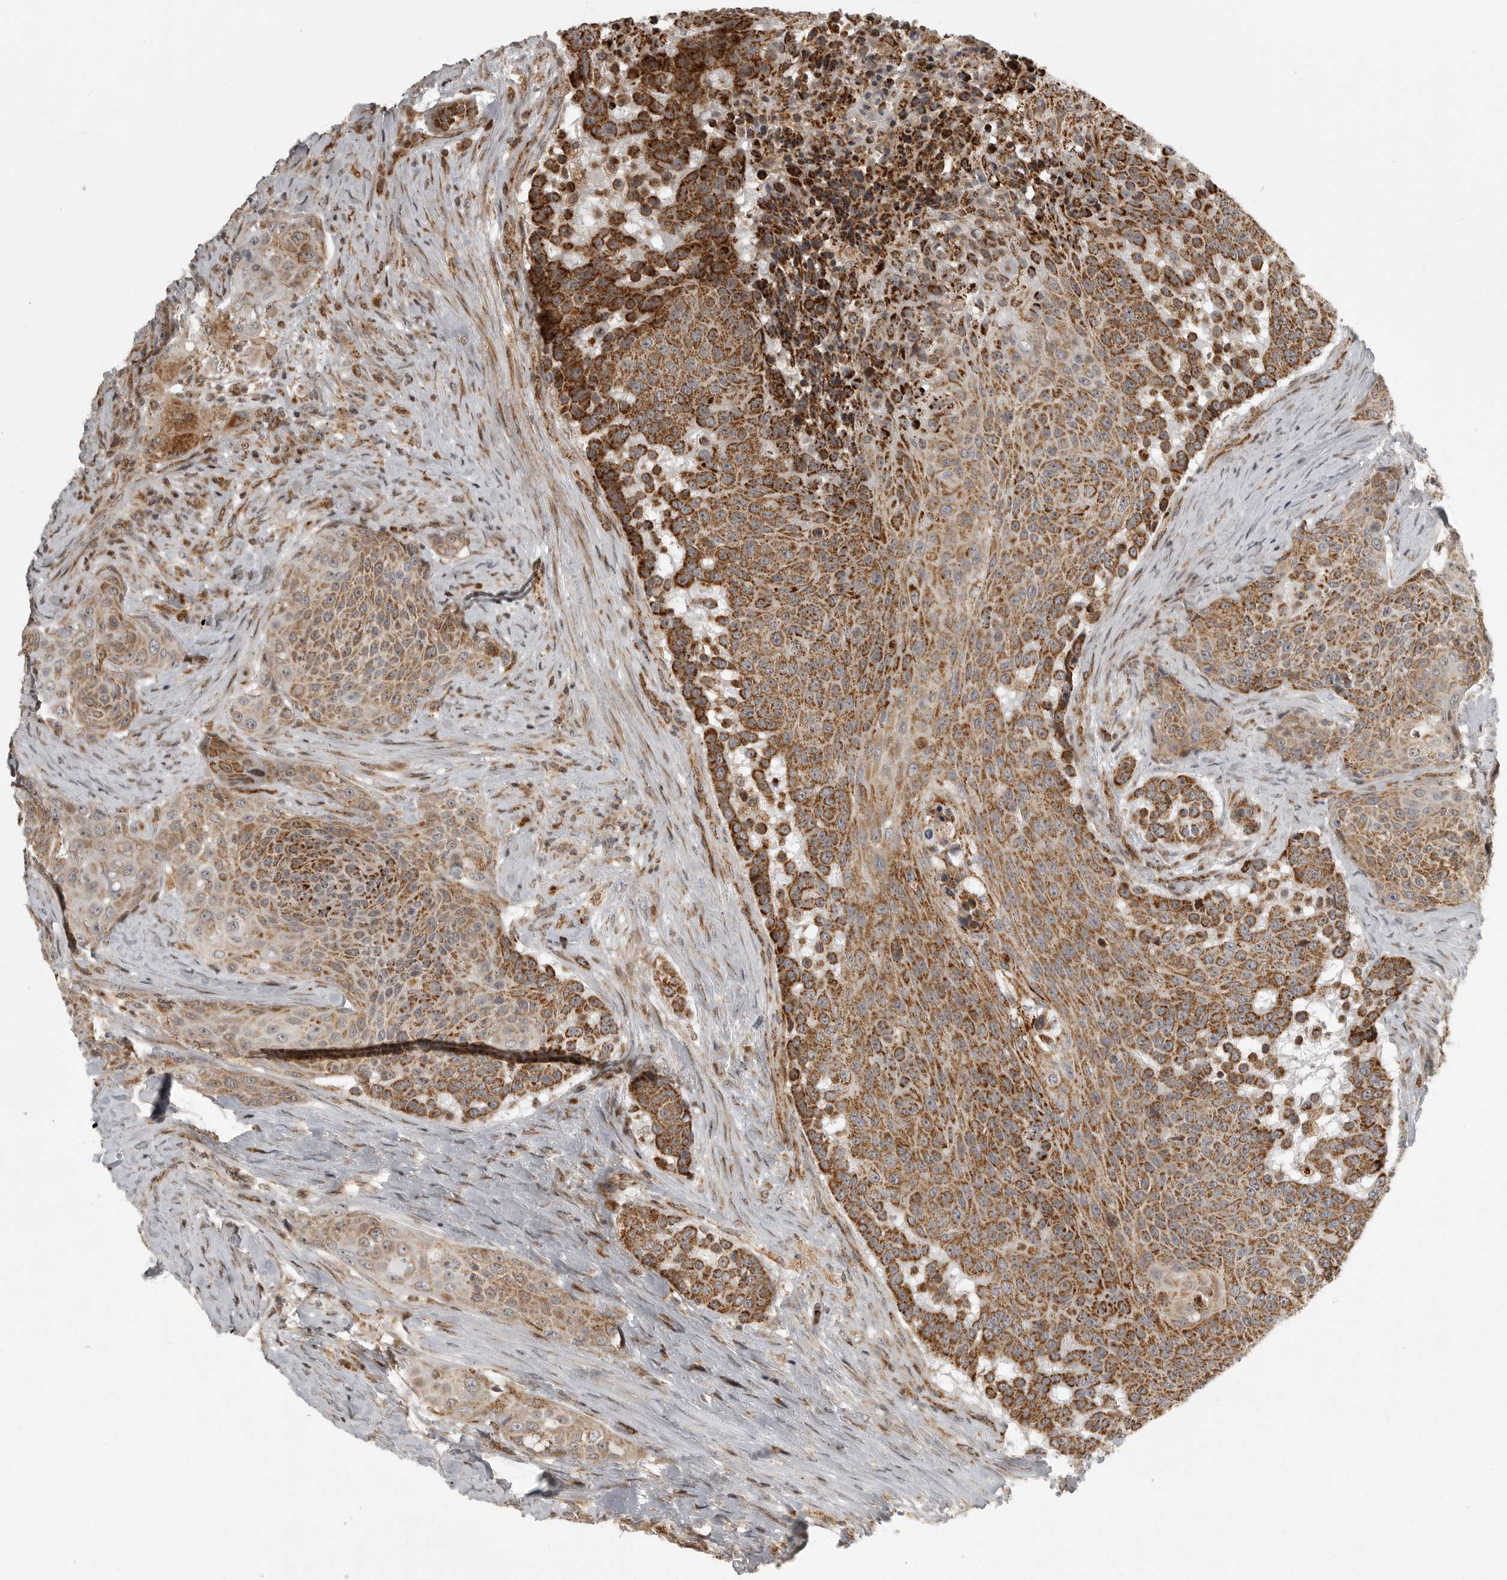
{"staining": {"intensity": "strong", "quantity": ">75%", "location": "cytoplasmic/membranous"}, "tissue": "urothelial cancer", "cell_type": "Tumor cells", "image_type": "cancer", "snomed": [{"axis": "morphology", "description": "Urothelial carcinoma, High grade"}, {"axis": "topography", "description": "Urinary bladder"}], "caption": "About >75% of tumor cells in high-grade urothelial carcinoma exhibit strong cytoplasmic/membranous protein positivity as visualized by brown immunohistochemical staining.", "gene": "NARS2", "patient": {"sex": "female", "age": 63}}